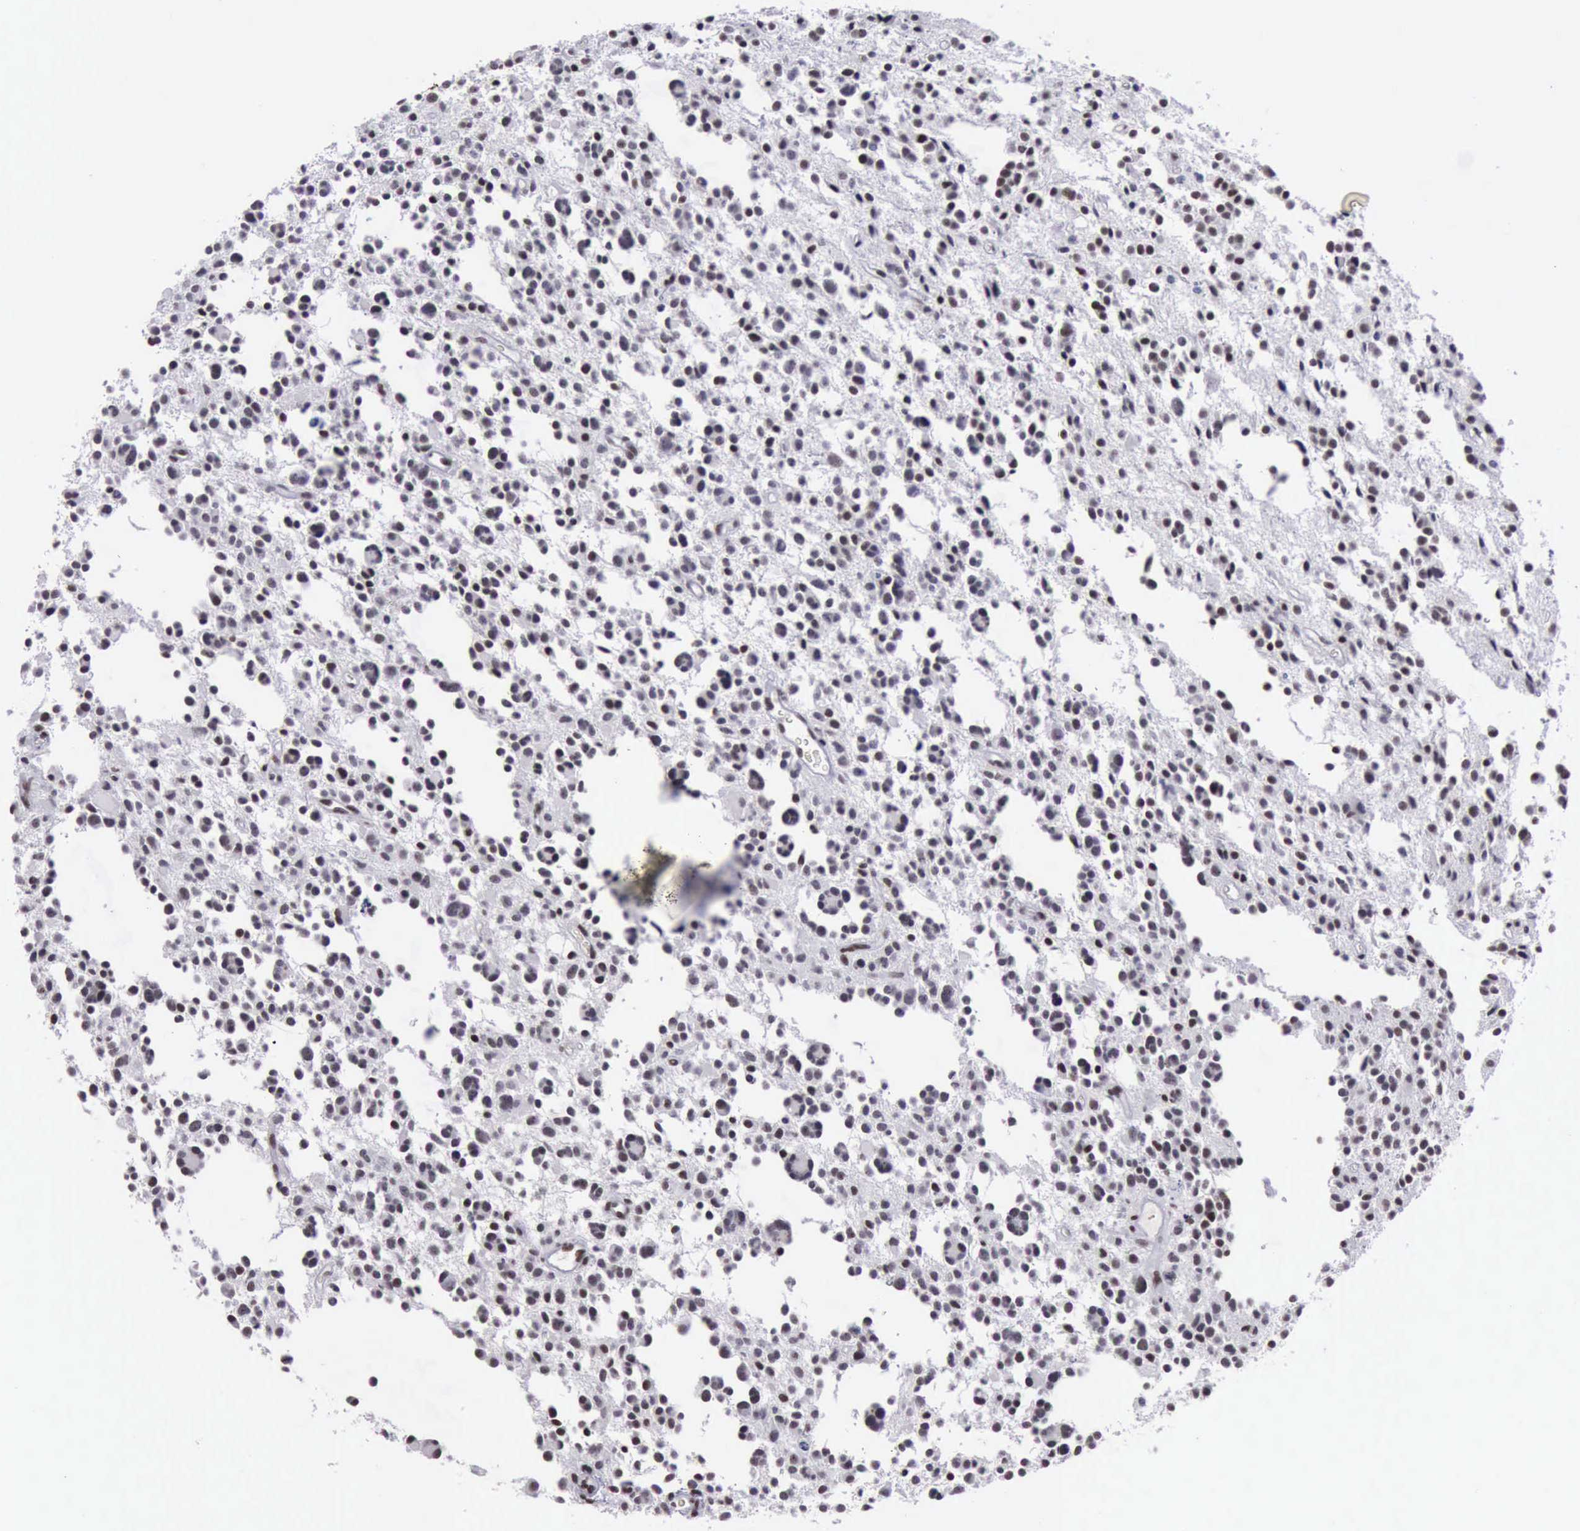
{"staining": {"intensity": "weak", "quantity": "25%-75%", "location": "nuclear"}, "tissue": "glioma", "cell_type": "Tumor cells", "image_type": "cancer", "snomed": [{"axis": "morphology", "description": "Glioma, malignant, Low grade"}, {"axis": "topography", "description": "Brain"}], "caption": "A low amount of weak nuclear staining is identified in approximately 25%-75% of tumor cells in glioma tissue.", "gene": "YY1", "patient": {"sex": "female", "age": 36}}